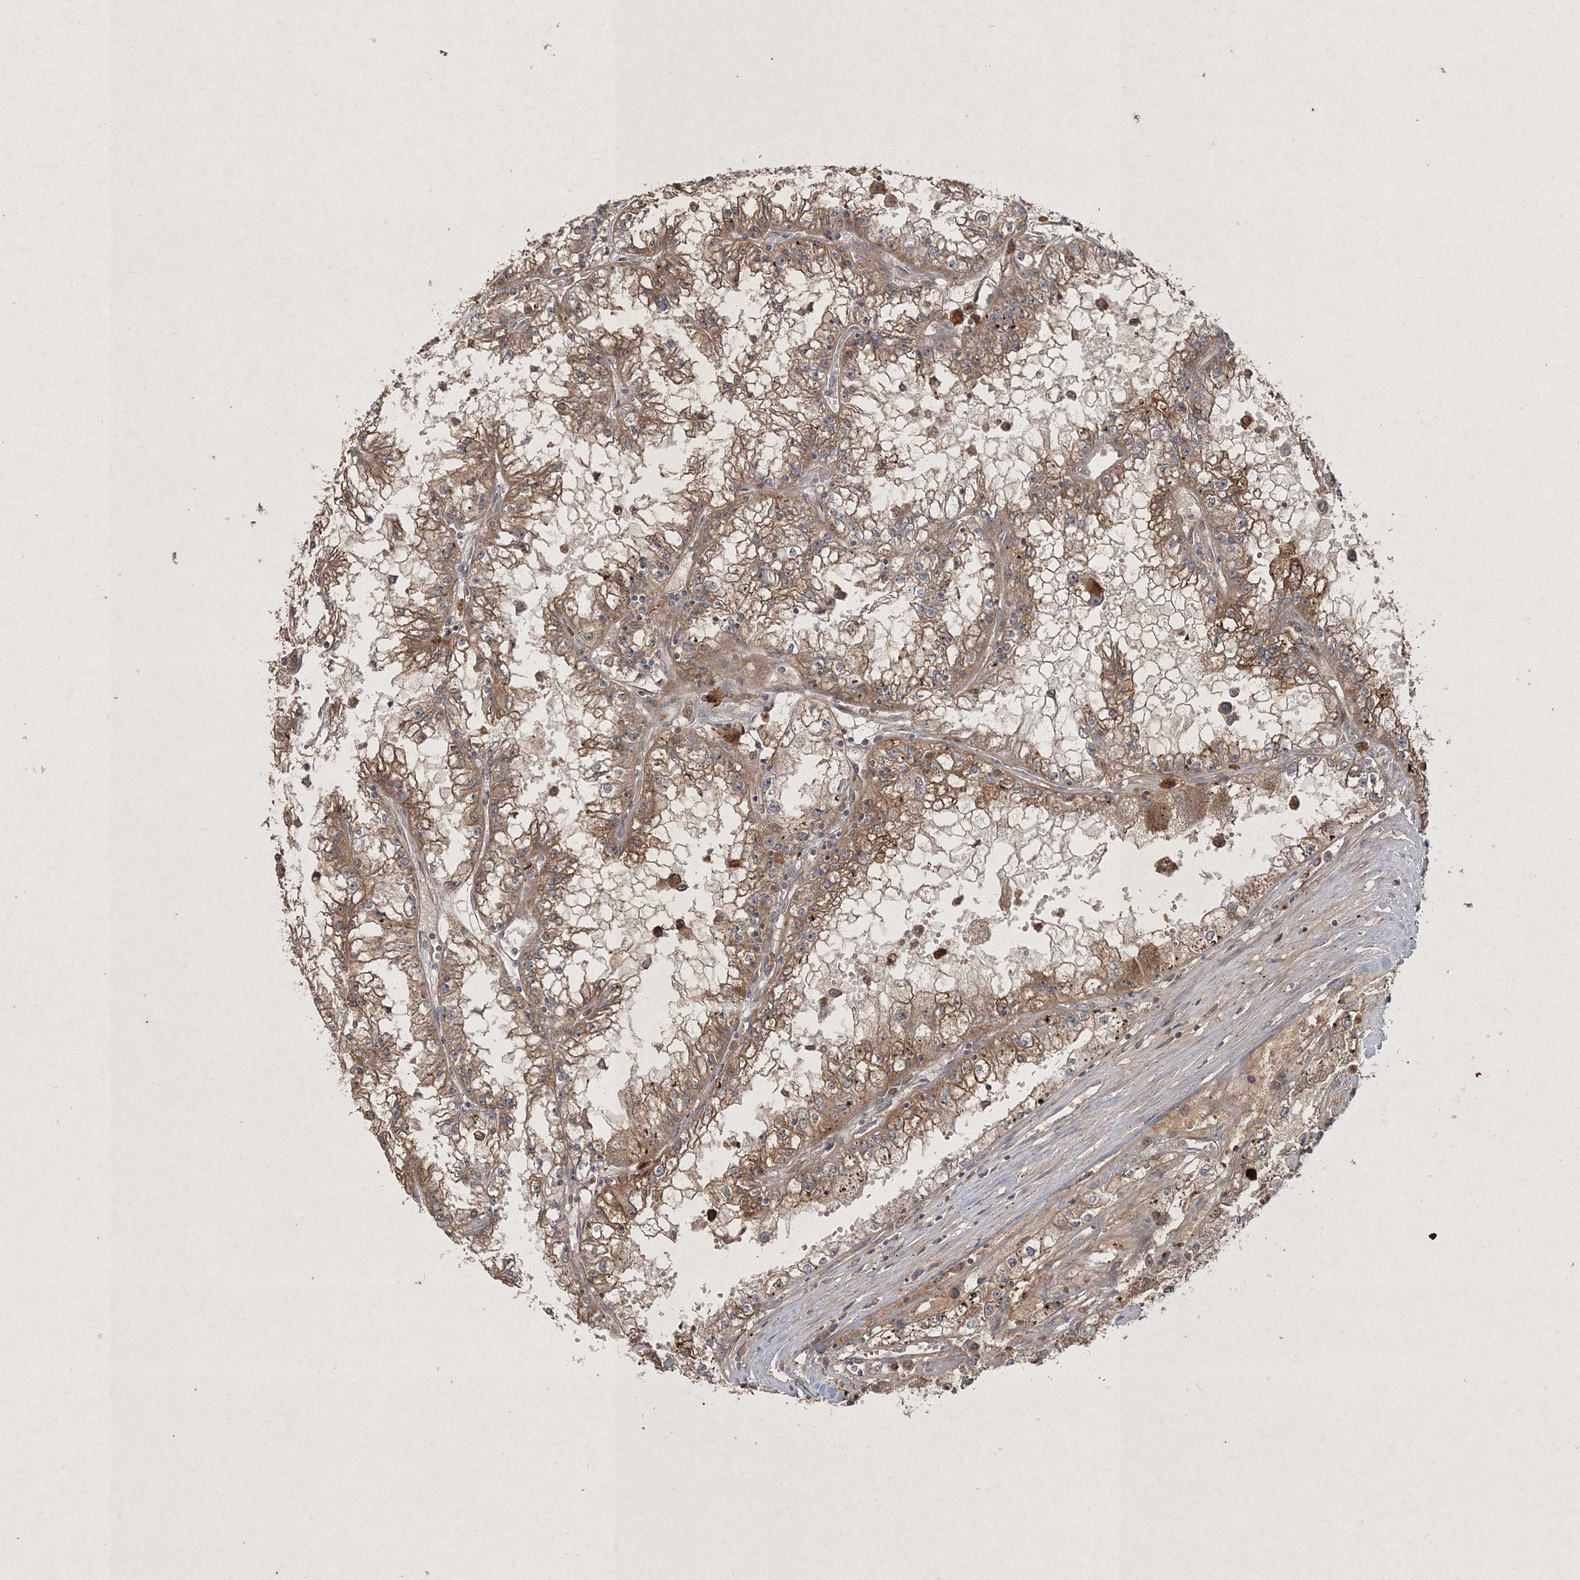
{"staining": {"intensity": "moderate", "quantity": ">75%", "location": "cytoplasmic/membranous"}, "tissue": "renal cancer", "cell_type": "Tumor cells", "image_type": "cancer", "snomed": [{"axis": "morphology", "description": "Adenocarcinoma, NOS"}, {"axis": "topography", "description": "Kidney"}], "caption": "Immunohistochemical staining of renal cancer (adenocarcinoma) shows moderate cytoplasmic/membranous protein expression in approximately >75% of tumor cells.", "gene": "SPRY1", "patient": {"sex": "male", "age": 56}}